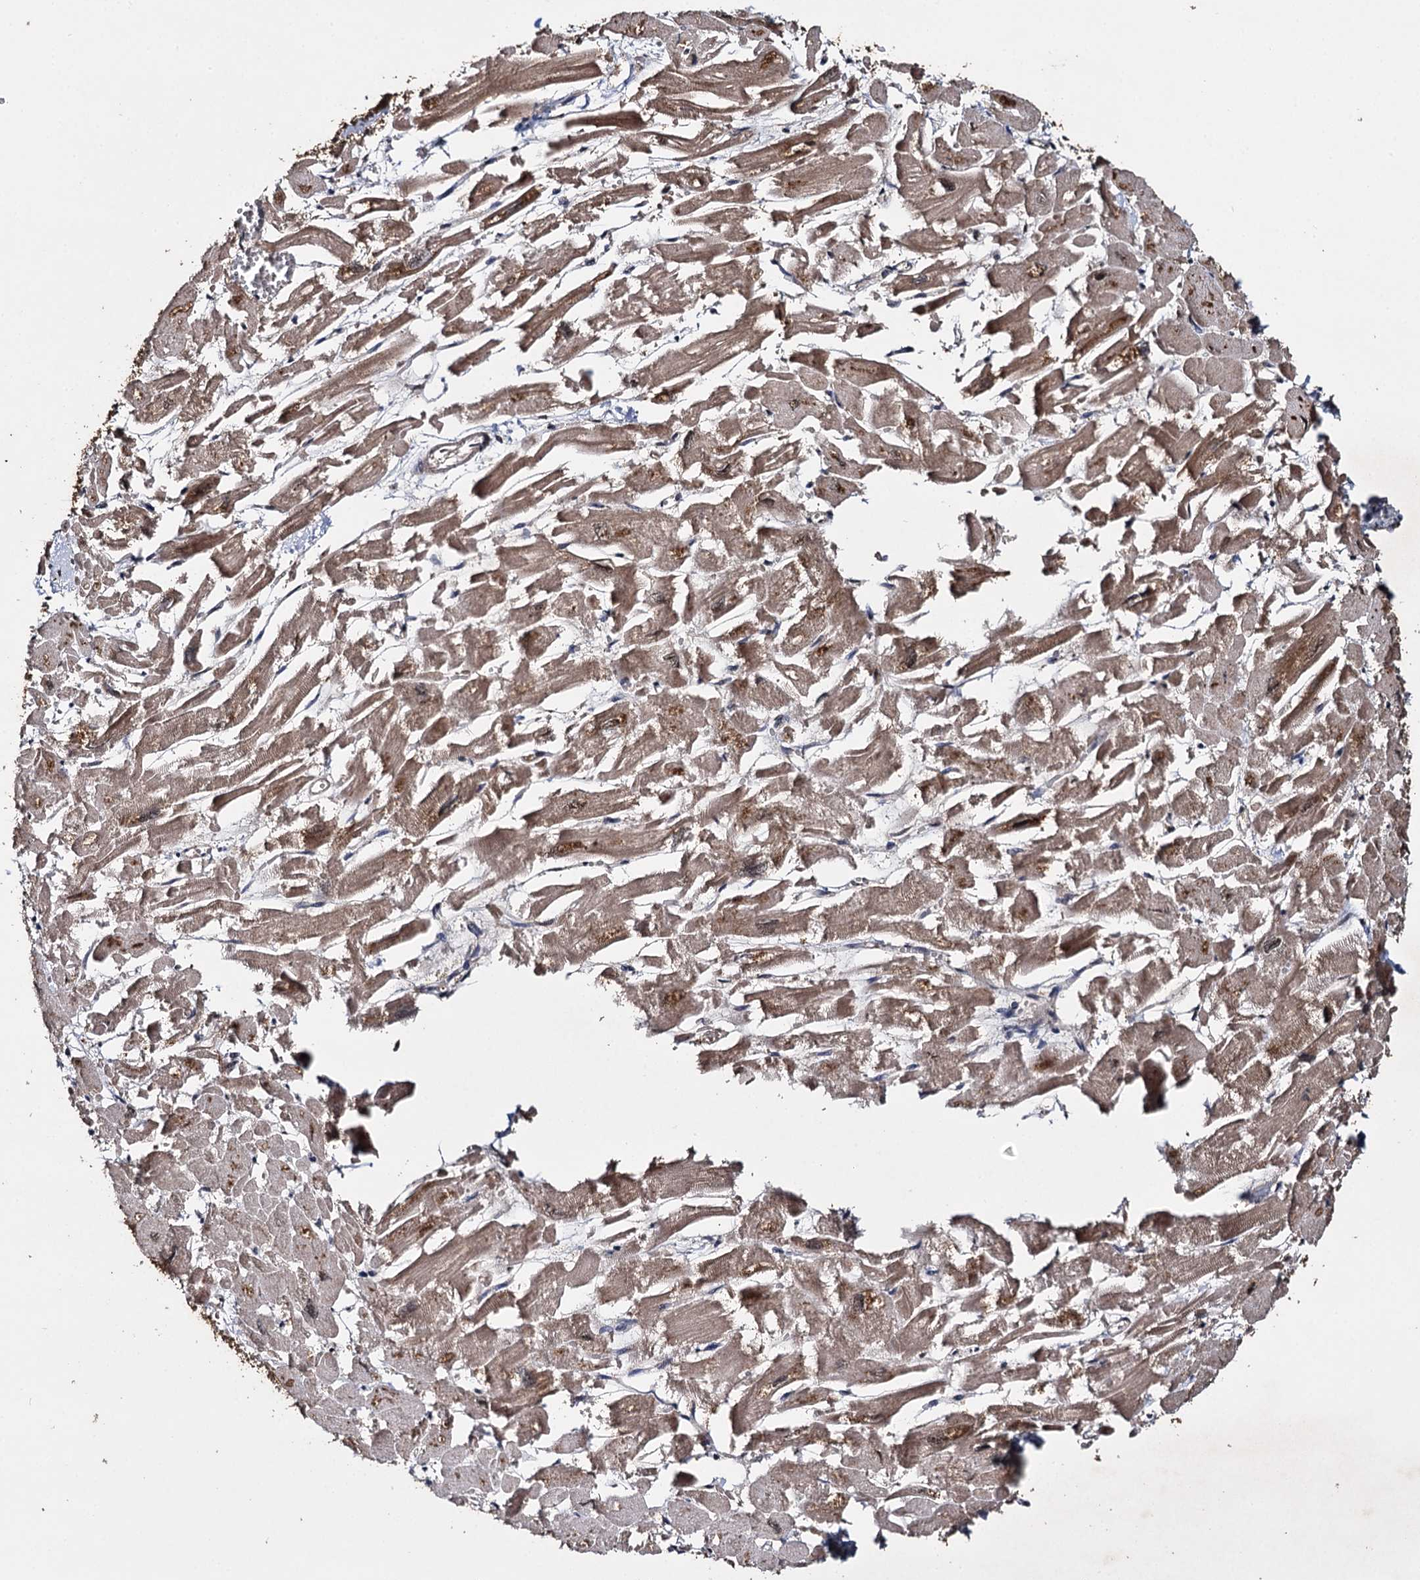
{"staining": {"intensity": "moderate", "quantity": ">75%", "location": "cytoplasmic/membranous"}, "tissue": "heart muscle", "cell_type": "Cardiomyocytes", "image_type": "normal", "snomed": [{"axis": "morphology", "description": "Normal tissue, NOS"}, {"axis": "topography", "description": "Heart"}], "caption": "Immunohistochemical staining of normal human heart muscle displays medium levels of moderate cytoplasmic/membranous expression in approximately >75% of cardiomyocytes.", "gene": "SLC46A3", "patient": {"sex": "male", "age": 54}}